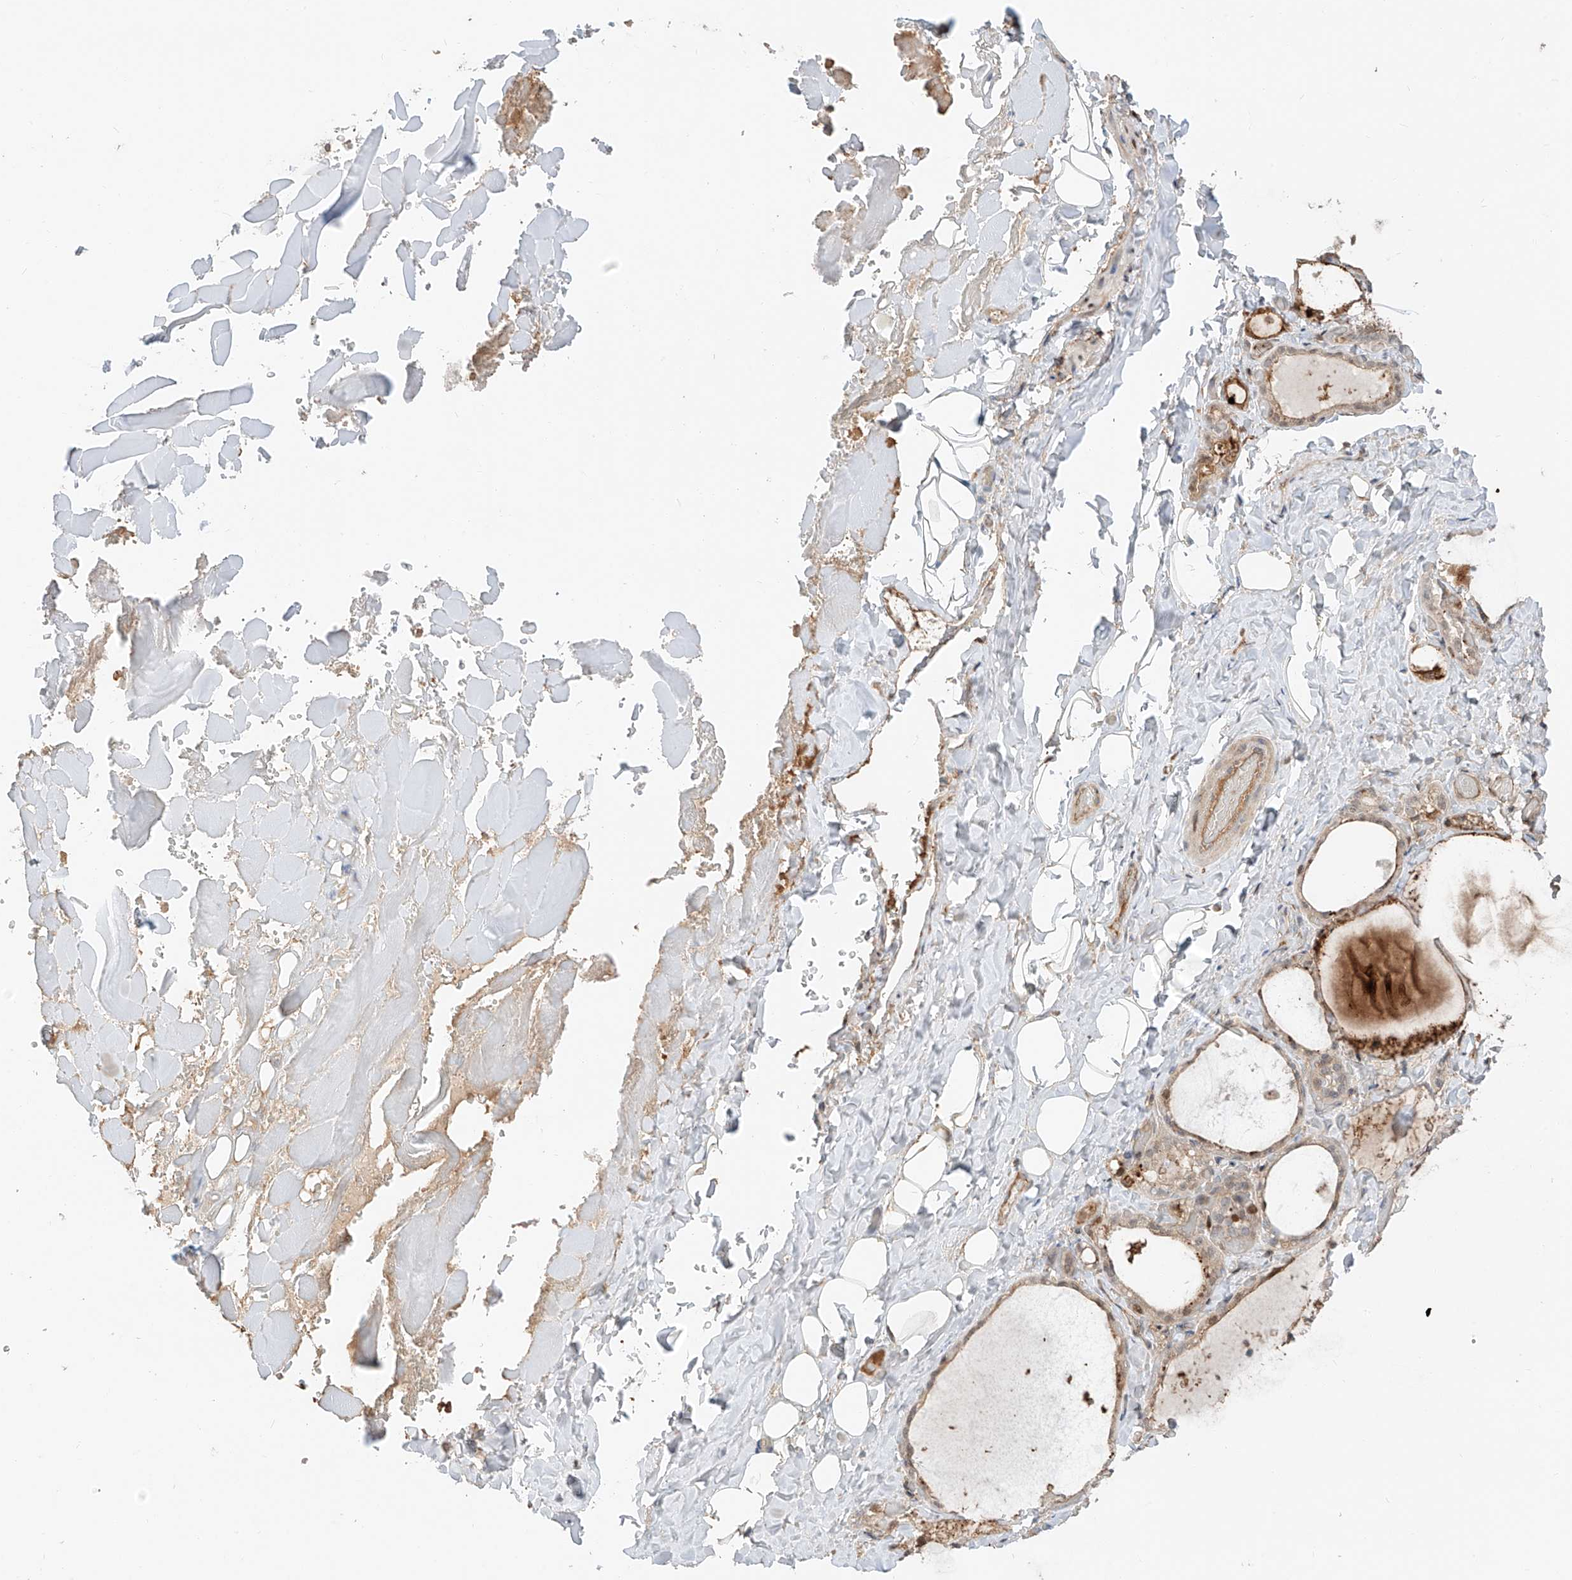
{"staining": {"intensity": "weak", "quantity": ">75%", "location": "cytoplasmic/membranous"}, "tissue": "thyroid gland", "cell_type": "Glandular cells", "image_type": "normal", "snomed": [{"axis": "morphology", "description": "Normal tissue, NOS"}, {"axis": "topography", "description": "Thyroid gland"}], "caption": "Immunohistochemistry of benign human thyroid gland reveals low levels of weak cytoplasmic/membranous staining in approximately >75% of glandular cells. (Stains: DAB (3,3'-diaminobenzidine) in brown, nuclei in blue, Microscopy: brightfield microscopy at high magnification).", "gene": "CEP162", "patient": {"sex": "female", "age": 44}}